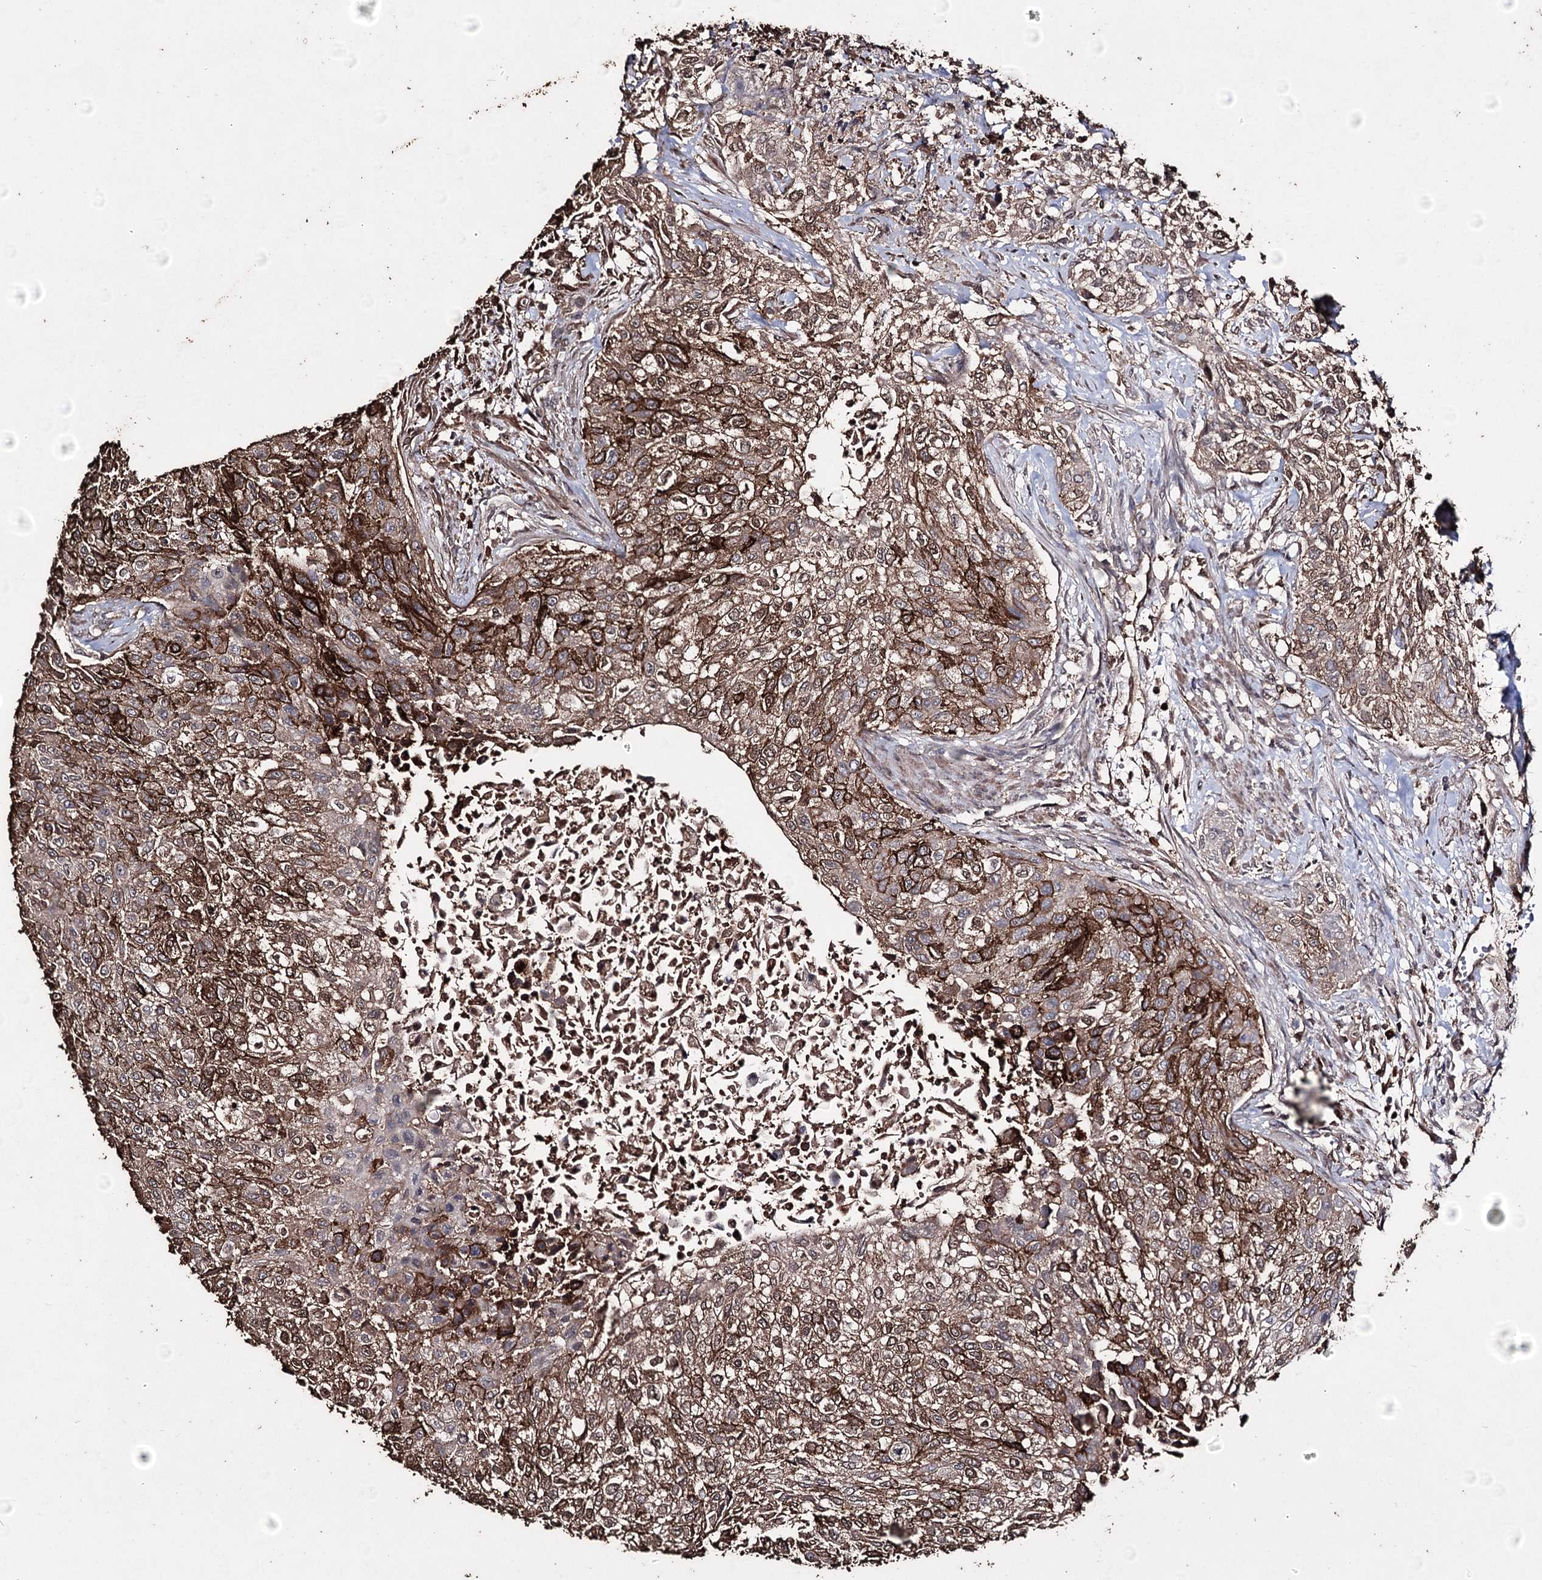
{"staining": {"intensity": "strong", "quantity": "25%-75%", "location": "cytoplasmic/membranous"}, "tissue": "urothelial cancer", "cell_type": "Tumor cells", "image_type": "cancer", "snomed": [{"axis": "morphology", "description": "Normal tissue, NOS"}, {"axis": "morphology", "description": "Urothelial carcinoma, NOS"}, {"axis": "topography", "description": "Urinary bladder"}, {"axis": "topography", "description": "Peripheral nerve tissue"}], "caption": "This photomicrograph displays IHC staining of human urothelial cancer, with high strong cytoplasmic/membranous staining in about 25%-75% of tumor cells.", "gene": "ZNF662", "patient": {"sex": "male", "age": 35}}